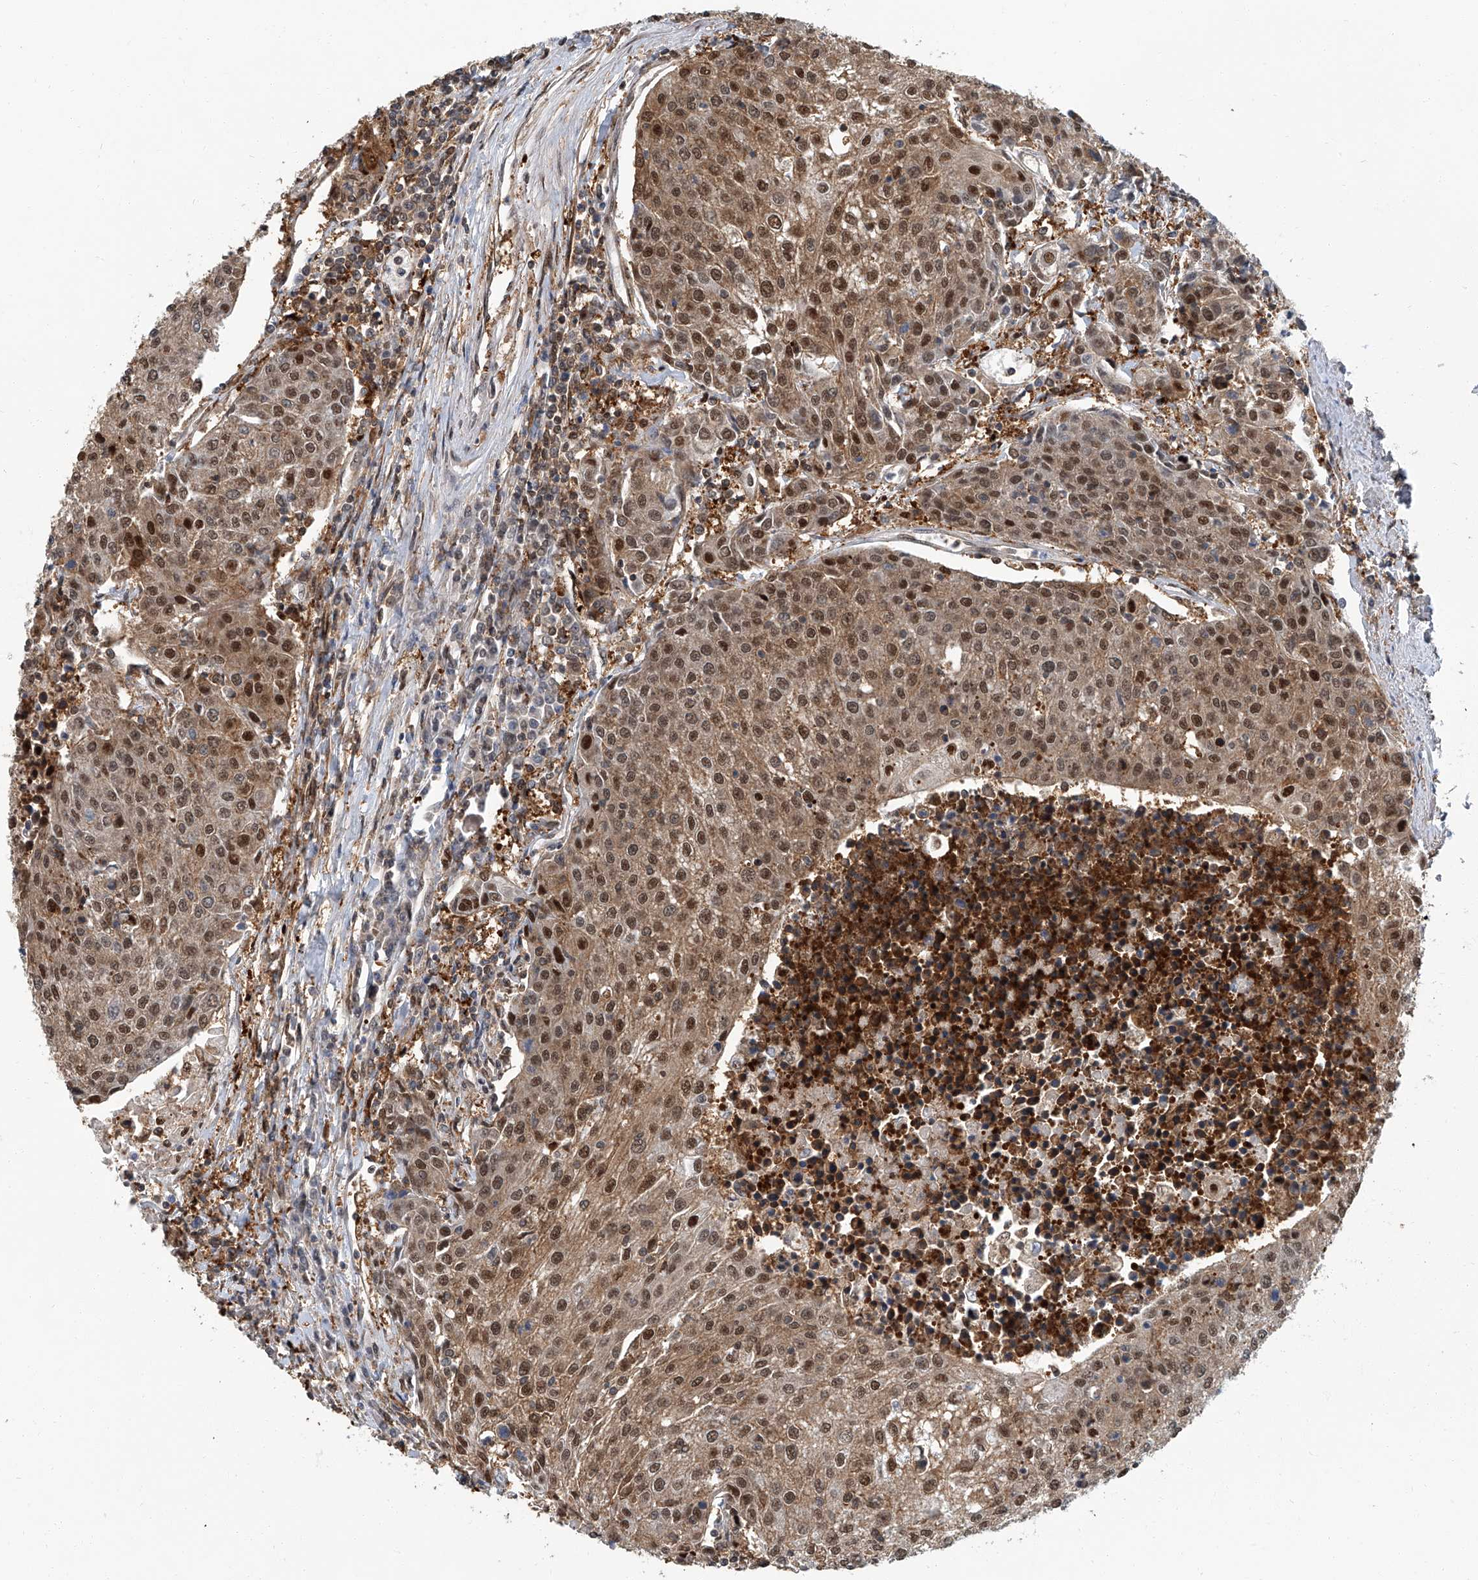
{"staining": {"intensity": "moderate", "quantity": ">75%", "location": "cytoplasmic/membranous,nuclear"}, "tissue": "urothelial cancer", "cell_type": "Tumor cells", "image_type": "cancer", "snomed": [{"axis": "morphology", "description": "Urothelial carcinoma, High grade"}, {"axis": "topography", "description": "Urinary bladder"}], "caption": "DAB (3,3'-diaminobenzidine) immunohistochemical staining of human urothelial cancer shows moderate cytoplasmic/membranous and nuclear protein positivity in approximately >75% of tumor cells. (DAB (3,3'-diaminobenzidine) IHC, brown staining for protein, blue staining for nuclei).", "gene": "PSMB10", "patient": {"sex": "female", "age": 85}}